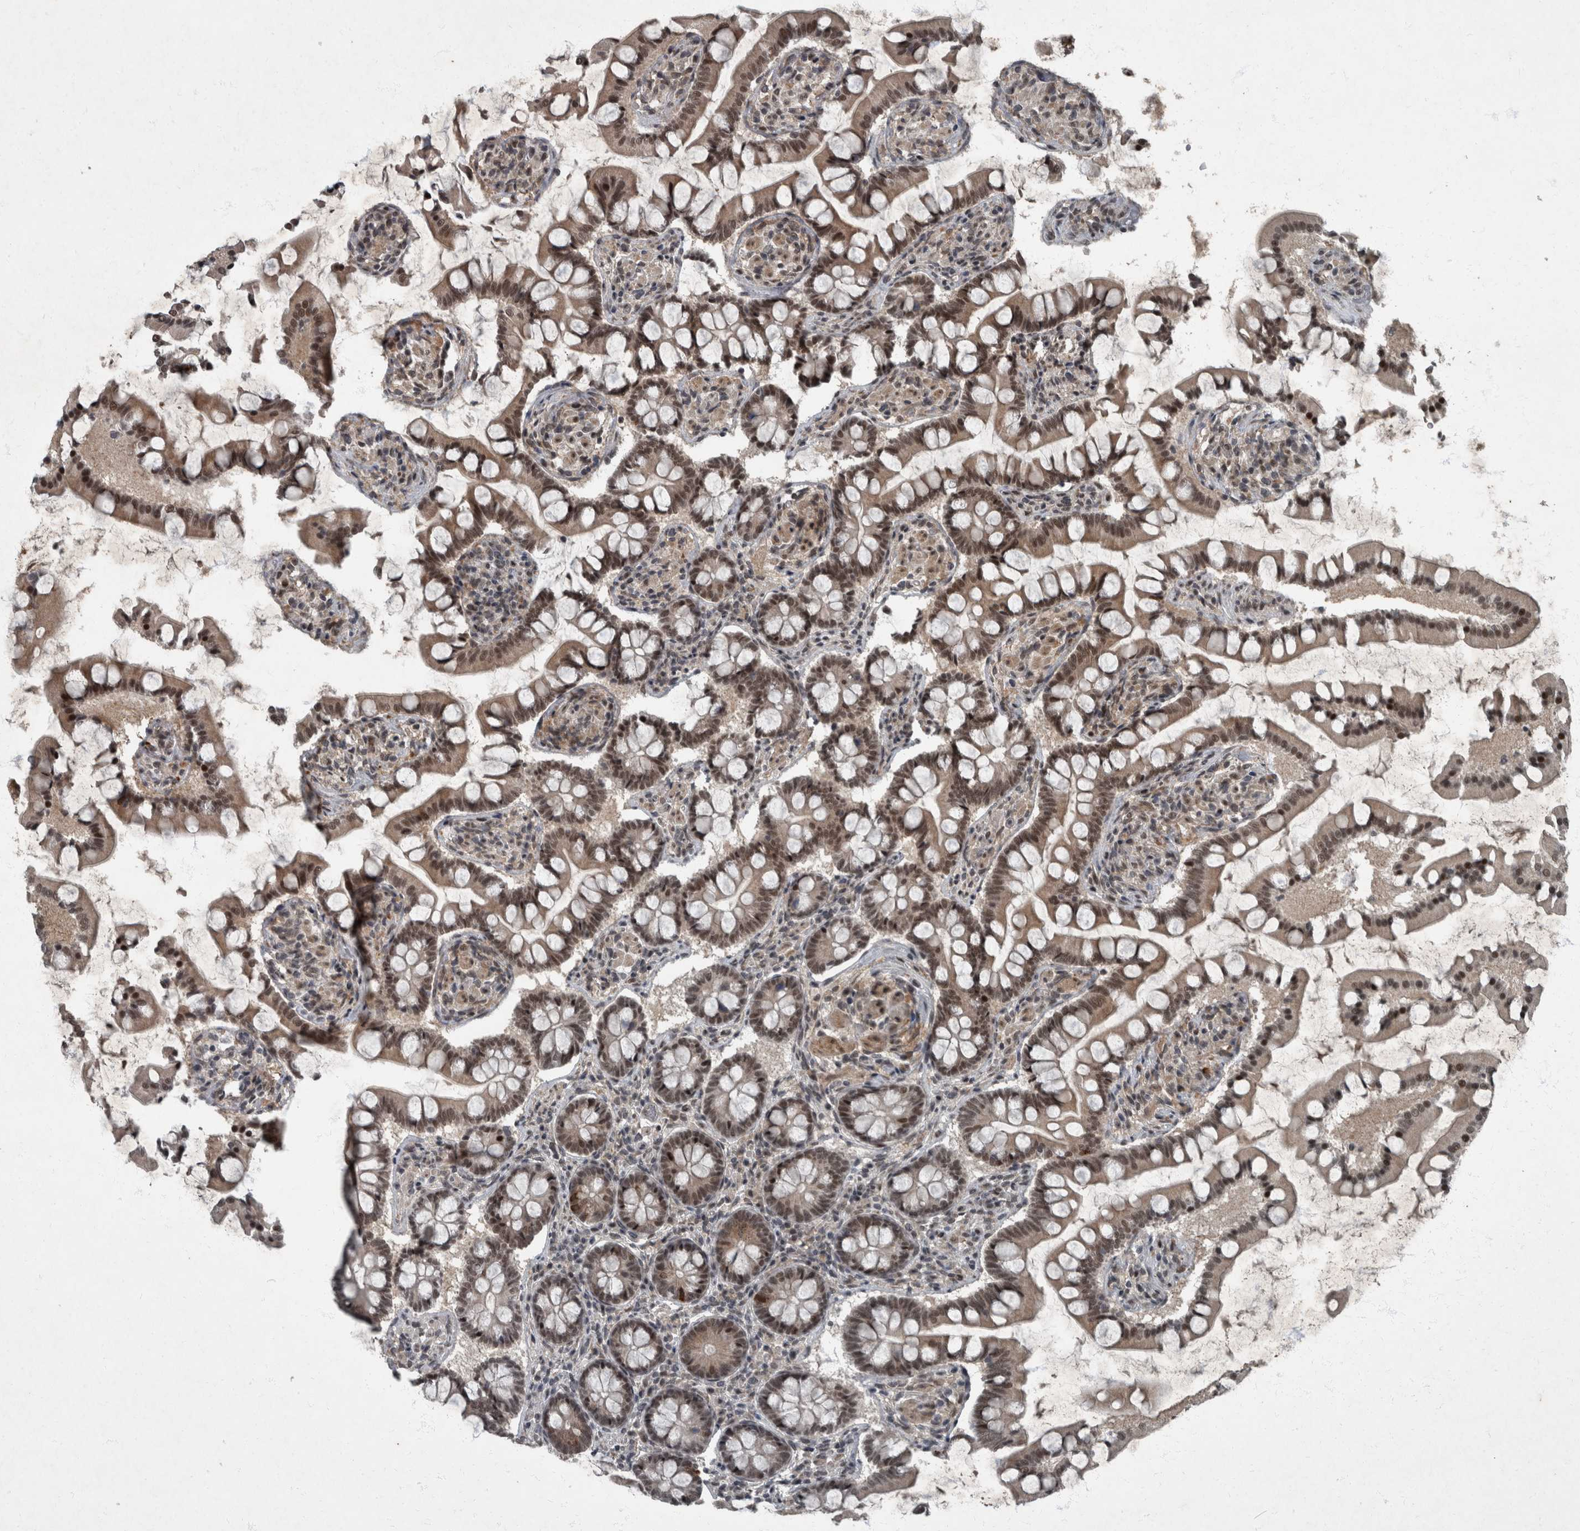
{"staining": {"intensity": "moderate", "quantity": ">75%", "location": "cytoplasmic/membranous,nuclear"}, "tissue": "small intestine", "cell_type": "Glandular cells", "image_type": "normal", "snomed": [{"axis": "morphology", "description": "Normal tissue, NOS"}, {"axis": "topography", "description": "Small intestine"}], "caption": "High-magnification brightfield microscopy of unremarkable small intestine stained with DAB (3,3'-diaminobenzidine) (brown) and counterstained with hematoxylin (blue). glandular cells exhibit moderate cytoplasmic/membranous,nuclear positivity is present in approximately>75% of cells. (DAB (3,3'-diaminobenzidine) IHC, brown staining for protein, blue staining for nuclei).", "gene": "WDR33", "patient": {"sex": "male", "age": 41}}